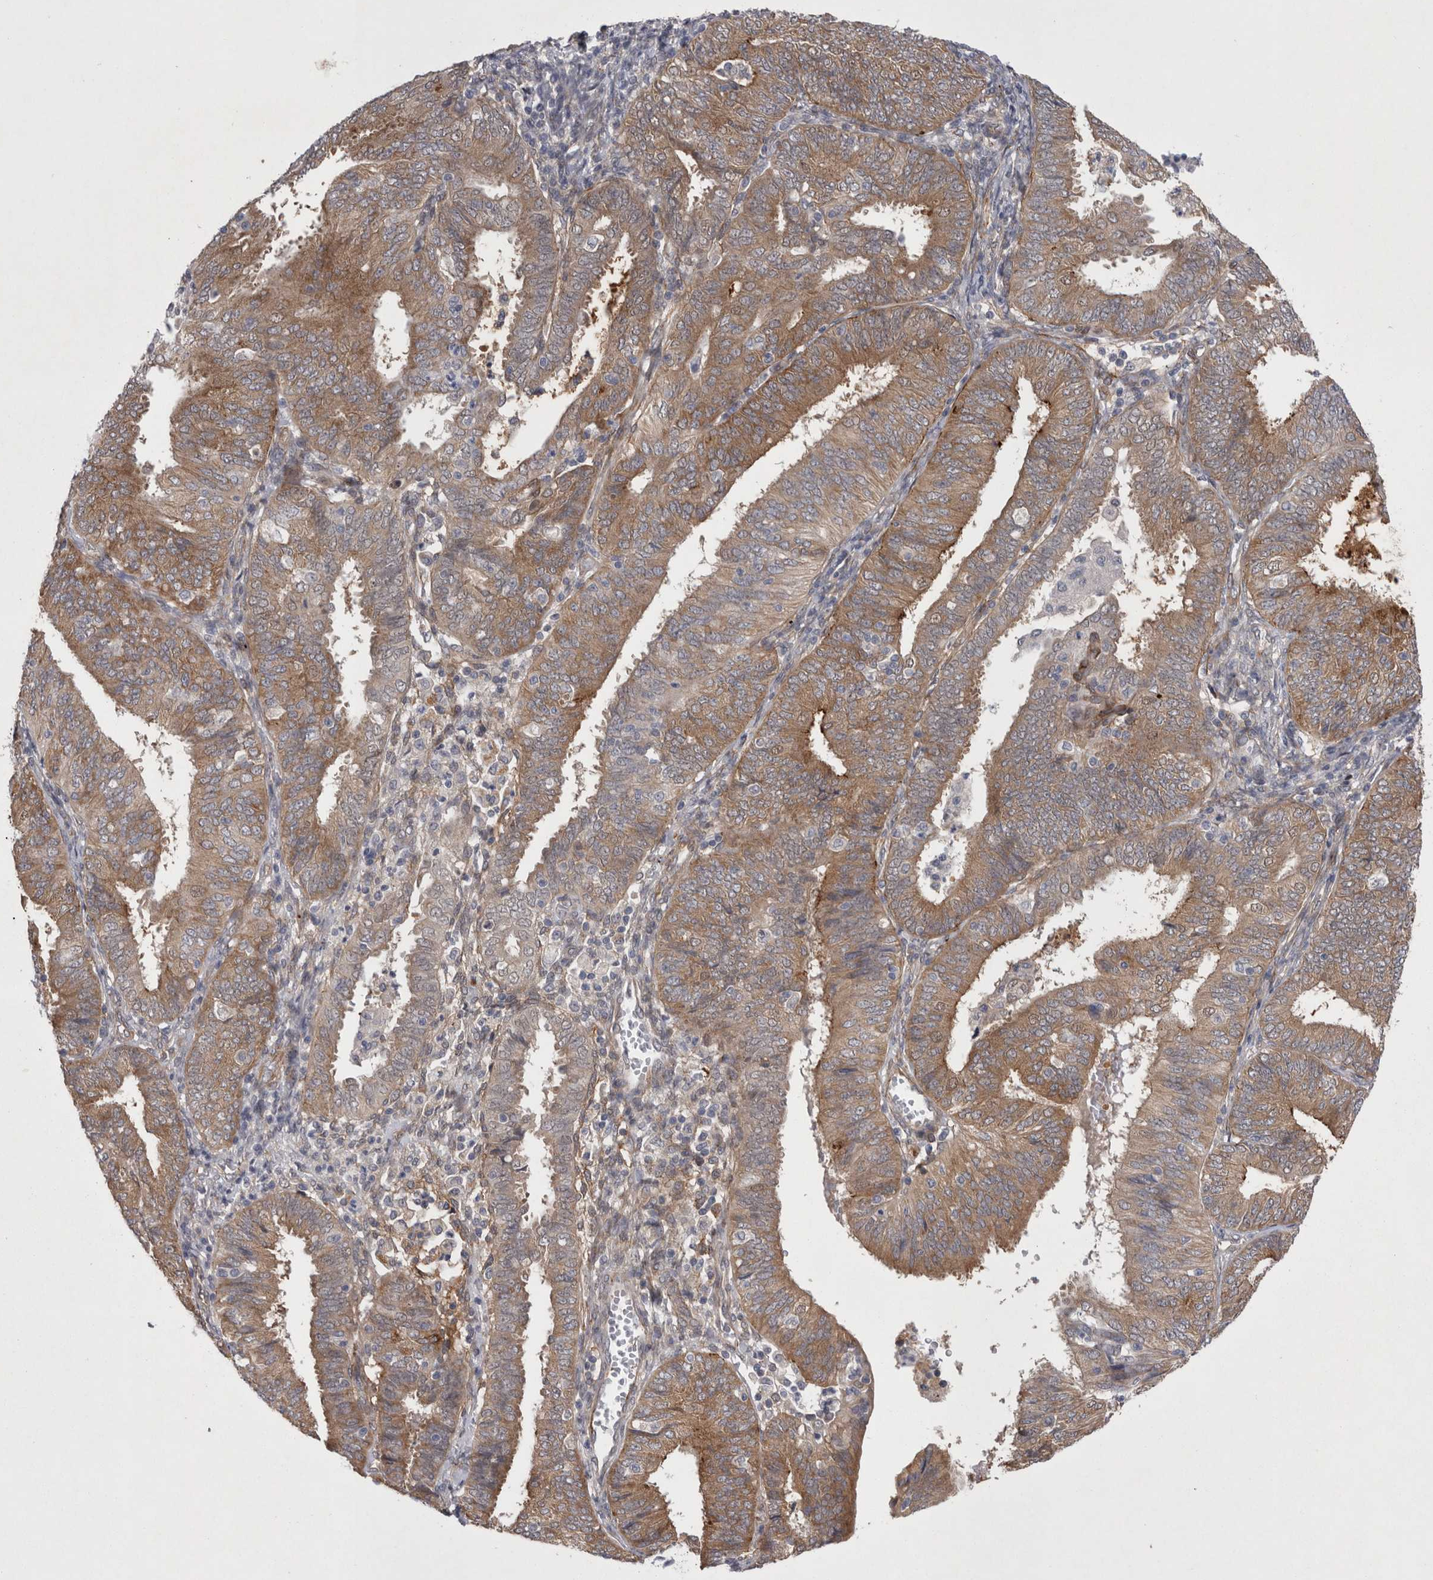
{"staining": {"intensity": "weak", "quantity": ">75%", "location": "cytoplasmic/membranous"}, "tissue": "endometrial cancer", "cell_type": "Tumor cells", "image_type": "cancer", "snomed": [{"axis": "morphology", "description": "Adenocarcinoma, NOS"}, {"axis": "topography", "description": "Endometrium"}], "caption": "Endometrial adenocarcinoma stained for a protein shows weak cytoplasmic/membranous positivity in tumor cells. The protein is stained brown, and the nuclei are stained in blue (DAB (3,3'-diaminobenzidine) IHC with brightfield microscopy, high magnification).", "gene": "DDX6", "patient": {"sex": "female", "age": 58}}